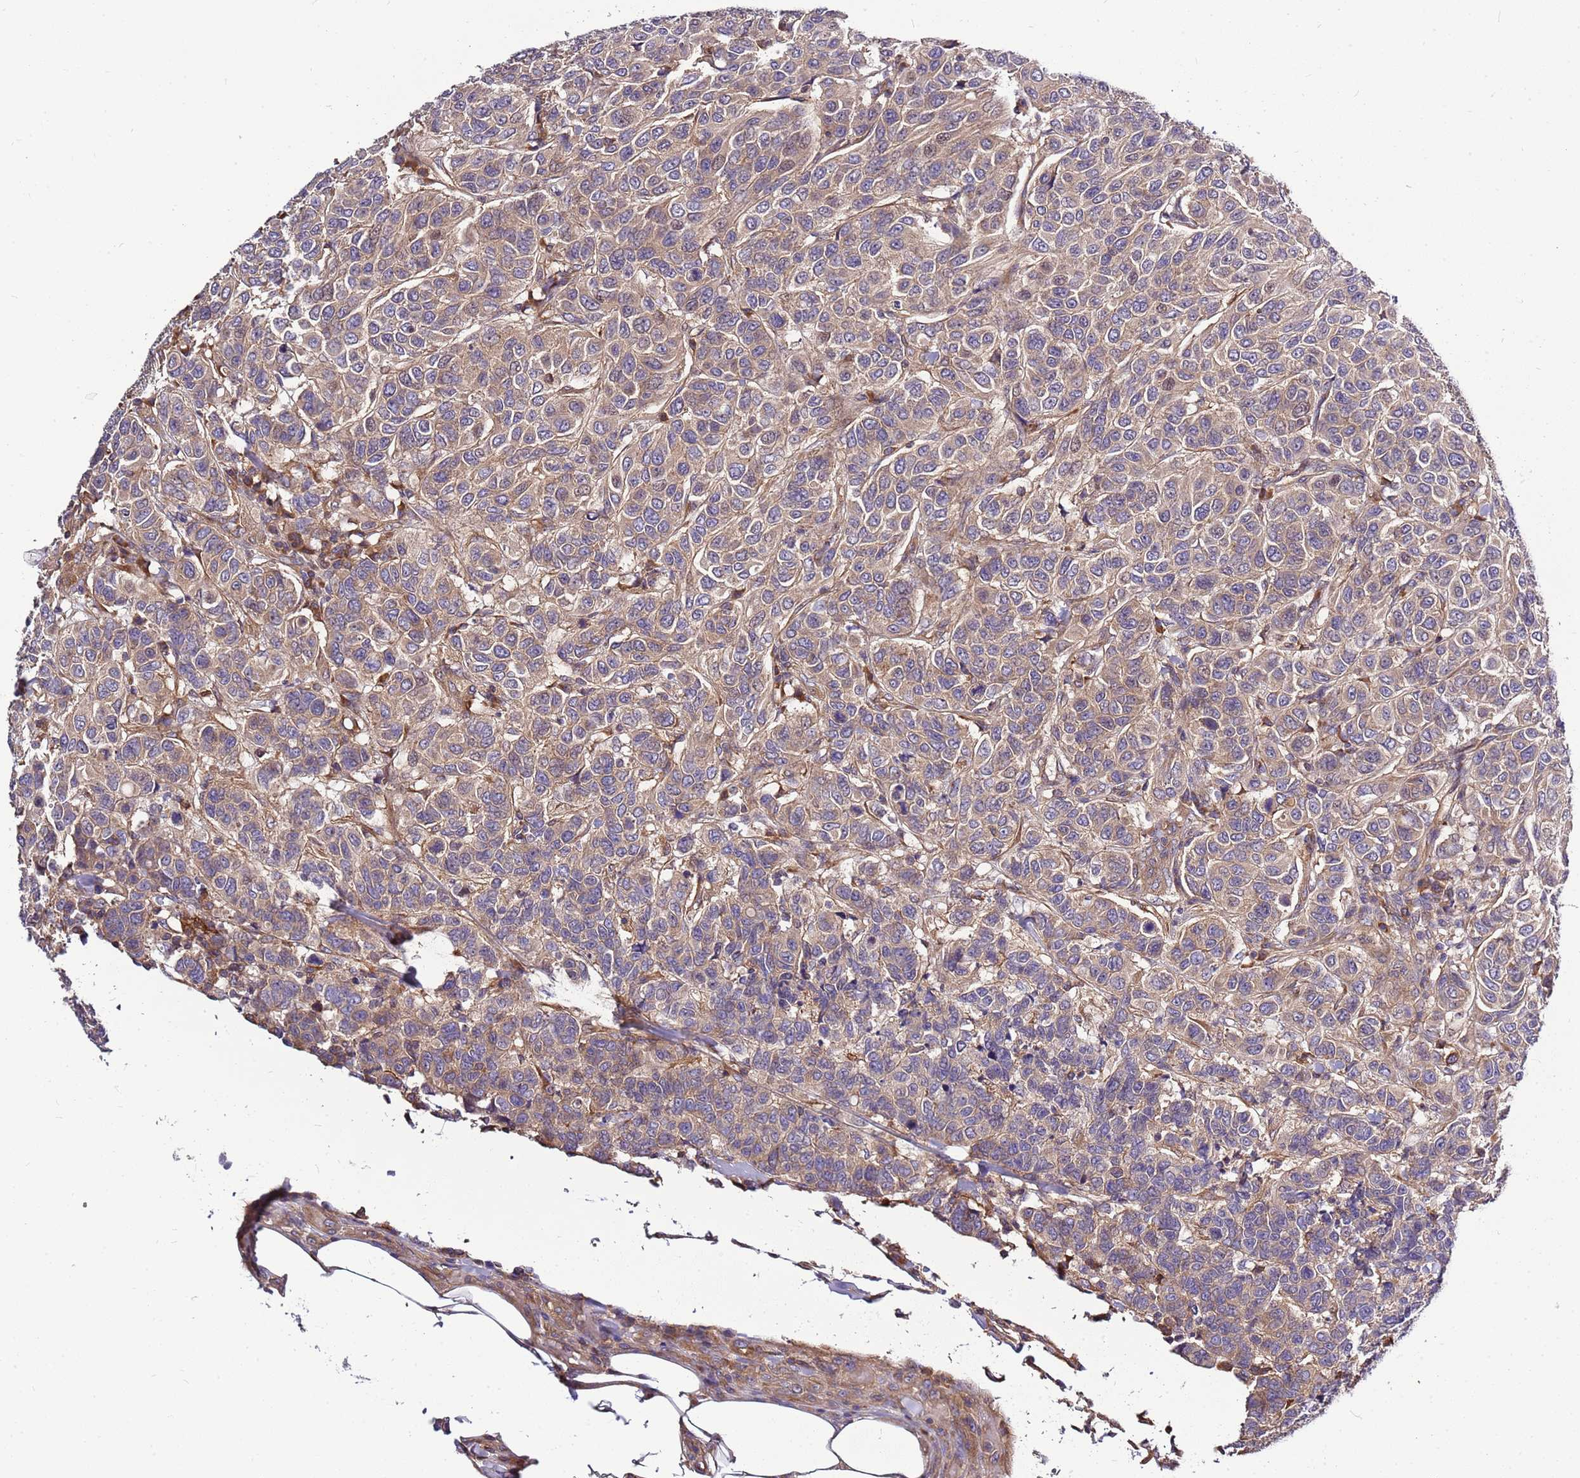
{"staining": {"intensity": "weak", "quantity": "<25%", "location": "cytoplasmic/membranous"}, "tissue": "breast cancer", "cell_type": "Tumor cells", "image_type": "cancer", "snomed": [{"axis": "morphology", "description": "Duct carcinoma"}, {"axis": "topography", "description": "Breast"}], "caption": "A high-resolution image shows IHC staining of intraductal carcinoma (breast), which demonstrates no significant staining in tumor cells.", "gene": "ATXN2L", "patient": {"sex": "female", "age": 55}}